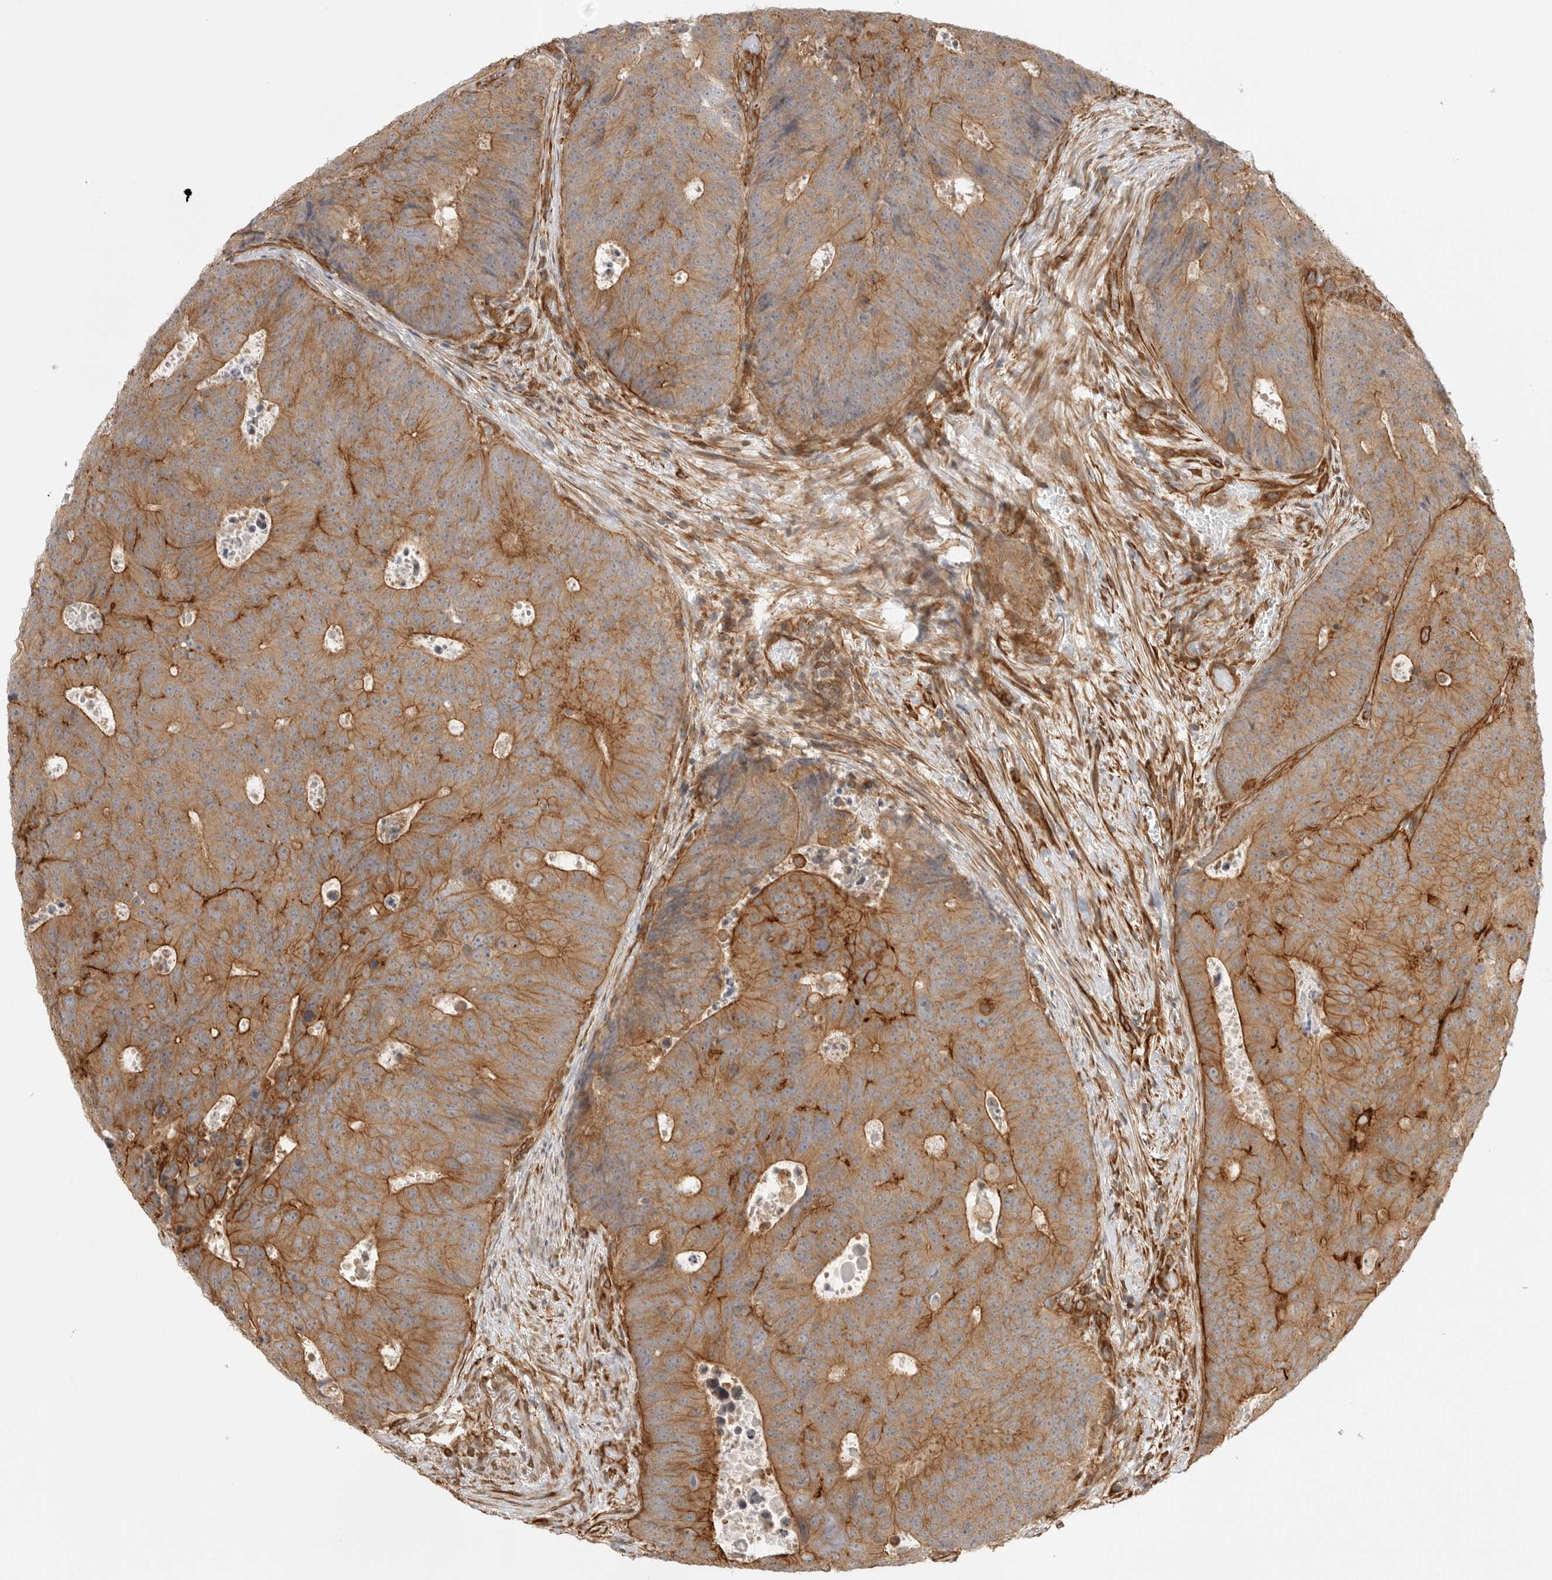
{"staining": {"intensity": "moderate", "quantity": ">75%", "location": "cytoplasmic/membranous"}, "tissue": "colorectal cancer", "cell_type": "Tumor cells", "image_type": "cancer", "snomed": [{"axis": "morphology", "description": "Adenocarcinoma, NOS"}, {"axis": "topography", "description": "Colon"}], "caption": "A histopathology image showing moderate cytoplasmic/membranous expression in about >75% of tumor cells in colorectal adenocarcinoma, as visualized by brown immunohistochemical staining.", "gene": "ATOH7", "patient": {"sex": "male", "age": 87}}